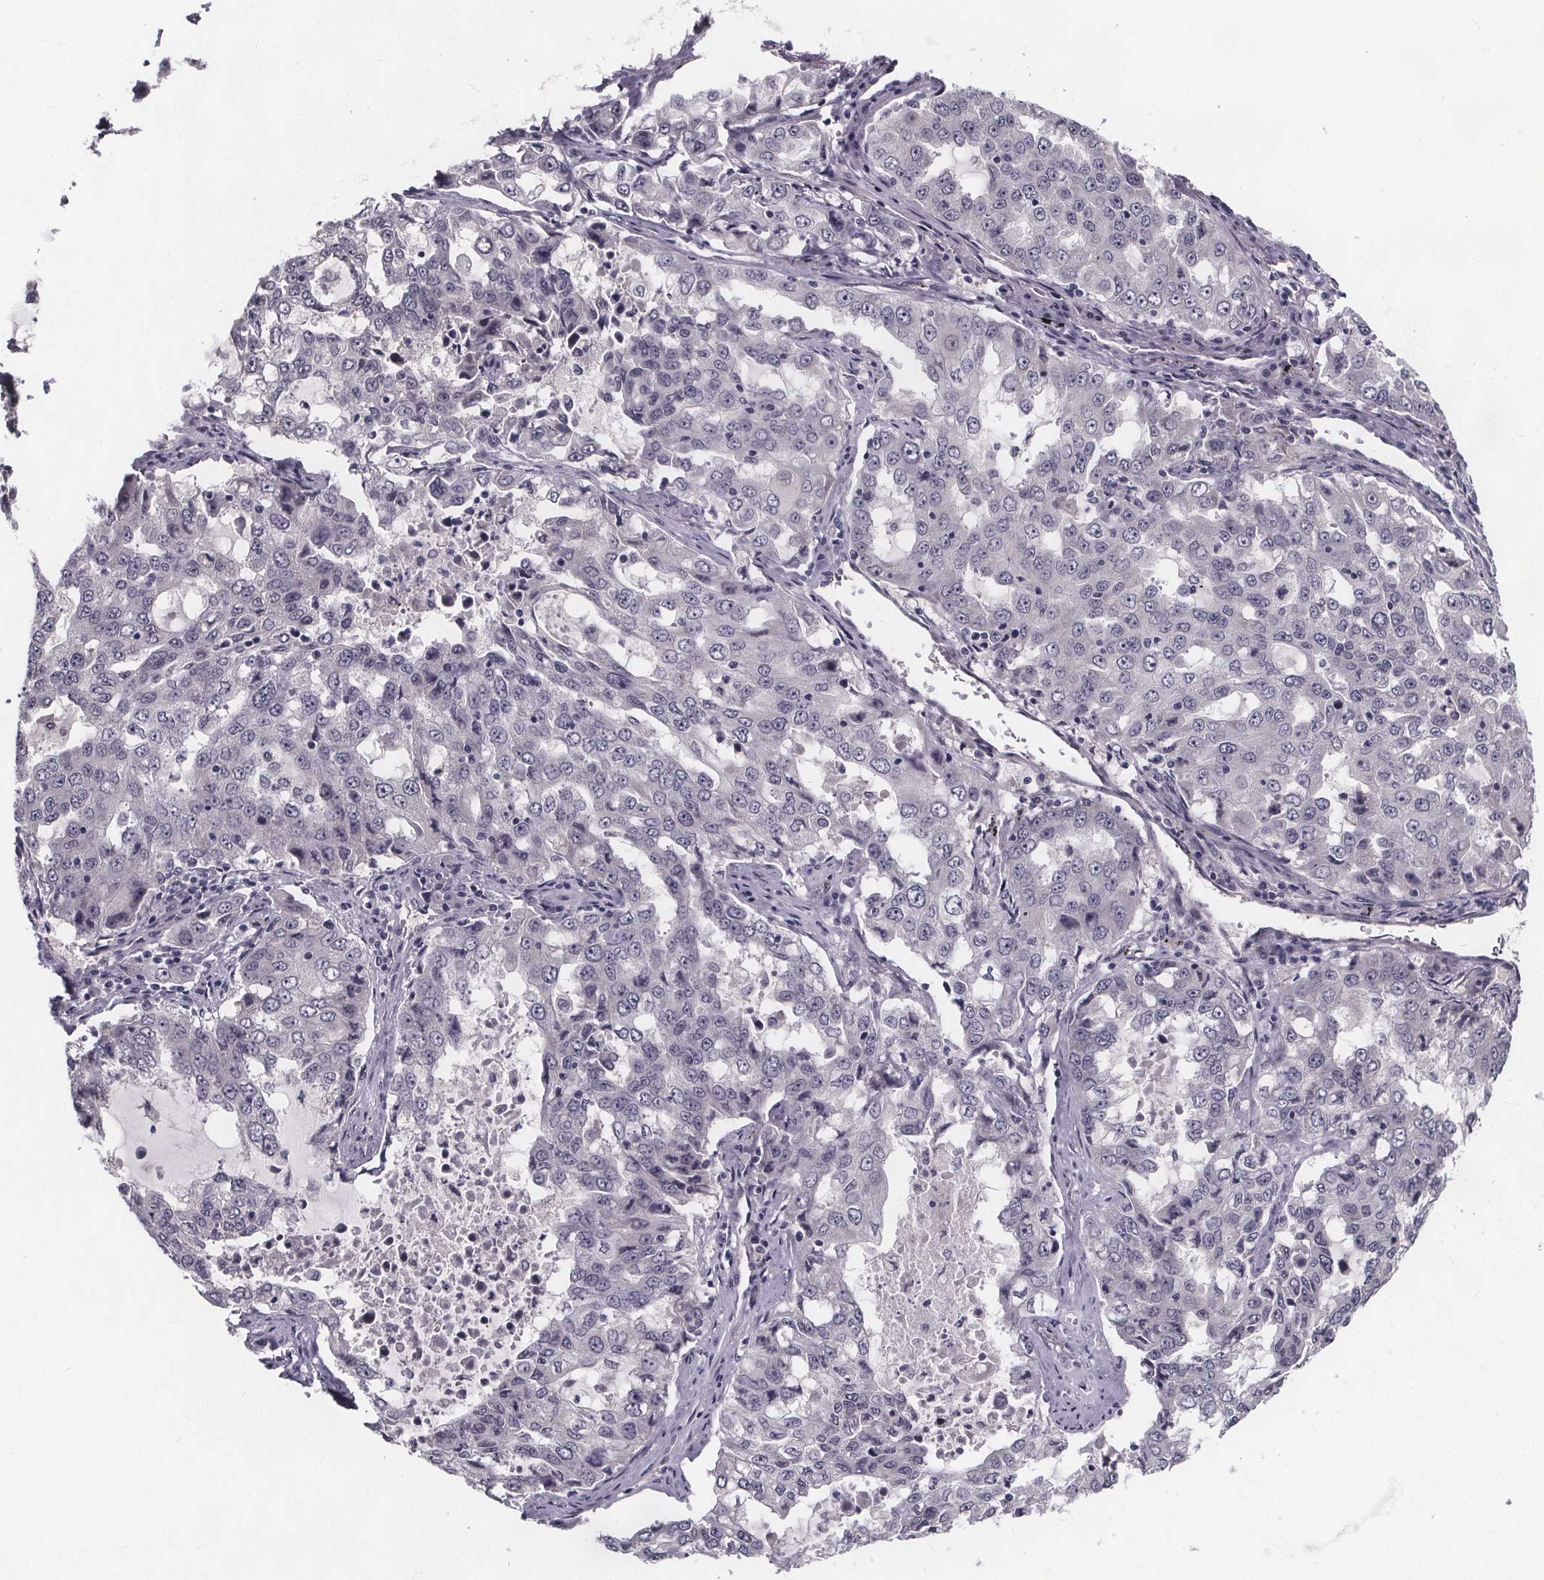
{"staining": {"intensity": "negative", "quantity": "none", "location": "none"}, "tissue": "lung cancer", "cell_type": "Tumor cells", "image_type": "cancer", "snomed": [{"axis": "morphology", "description": "Adenocarcinoma, NOS"}, {"axis": "topography", "description": "Lung"}], "caption": "Immunohistochemistry (IHC) of adenocarcinoma (lung) reveals no positivity in tumor cells.", "gene": "FAM181B", "patient": {"sex": "female", "age": 61}}